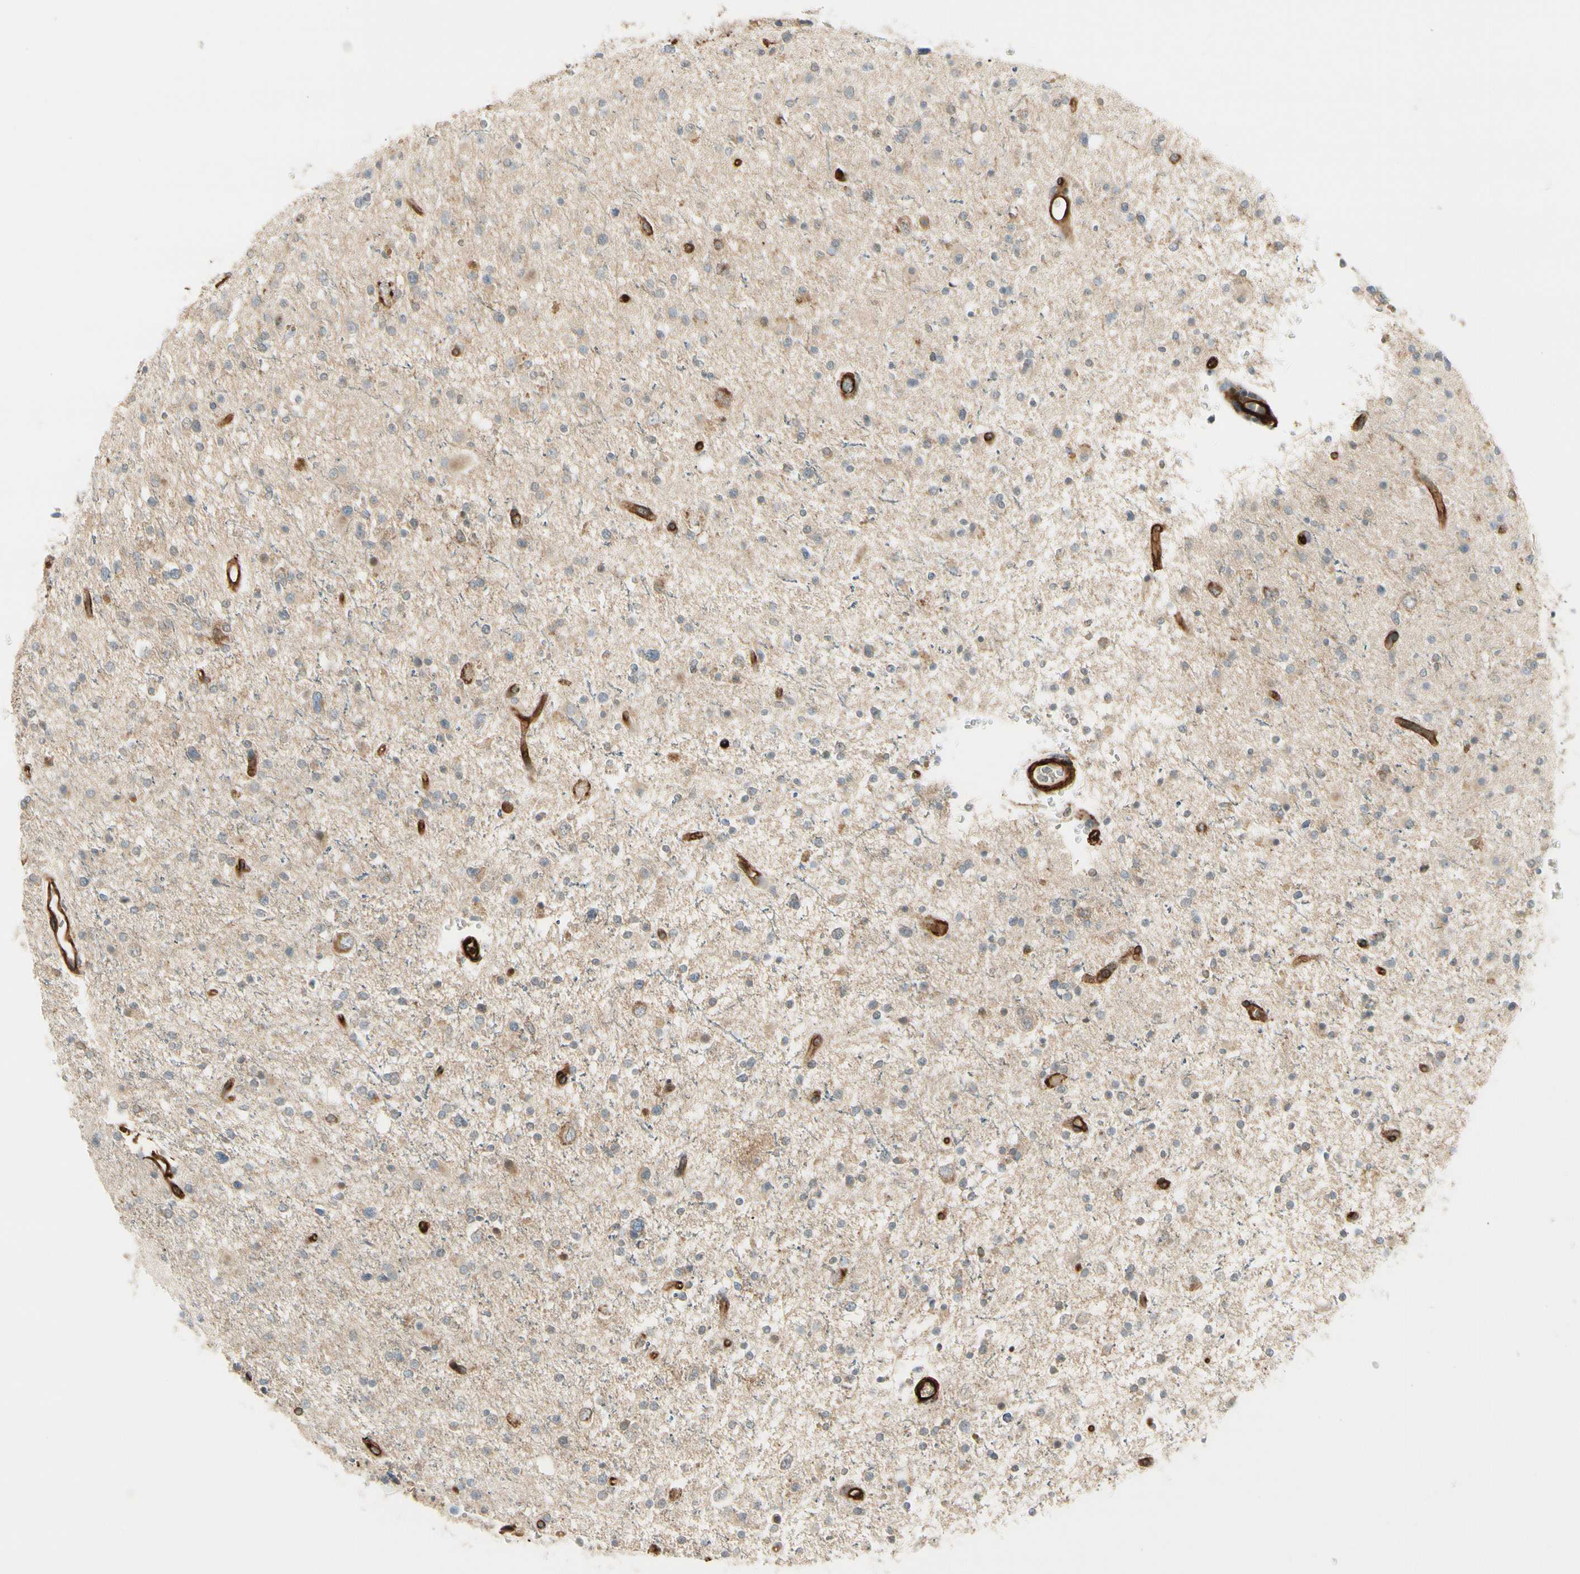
{"staining": {"intensity": "moderate", "quantity": "<25%", "location": "cytoplasmic/membranous"}, "tissue": "glioma", "cell_type": "Tumor cells", "image_type": "cancer", "snomed": [{"axis": "morphology", "description": "Glioma, malignant, High grade"}, {"axis": "topography", "description": "Brain"}], "caption": "The photomicrograph demonstrates immunohistochemical staining of high-grade glioma (malignant). There is moderate cytoplasmic/membranous positivity is appreciated in about <25% of tumor cells.", "gene": "MCAM", "patient": {"sex": "male", "age": 33}}